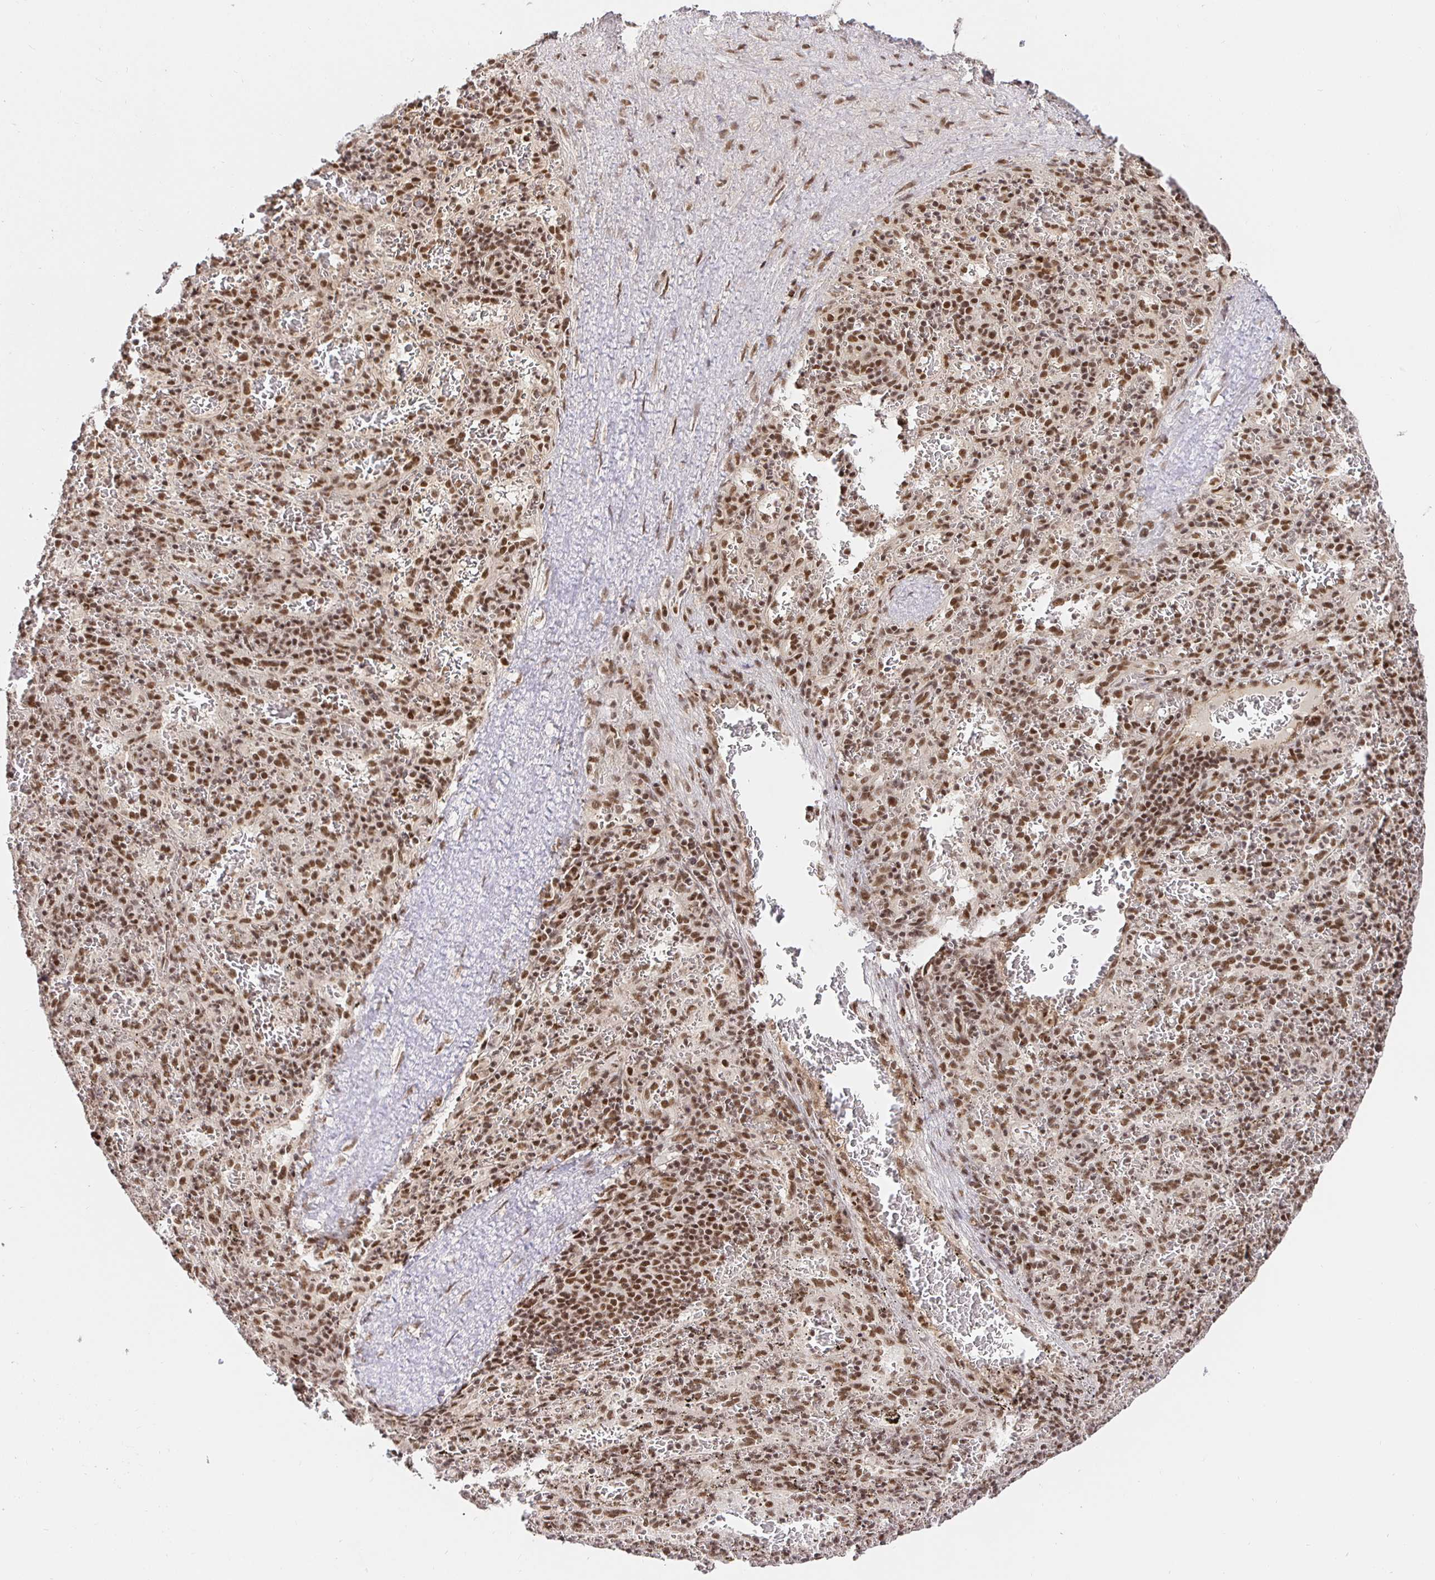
{"staining": {"intensity": "strong", "quantity": "25%-75%", "location": "nuclear"}, "tissue": "spleen", "cell_type": "Cells in red pulp", "image_type": "normal", "snomed": [{"axis": "morphology", "description": "Normal tissue, NOS"}, {"axis": "topography", "description": "Spleen"}], "caption": "Human spleen stained with a brown dye displays strong nuclear positive positivity in approximately 25%-75% of cells in red pulp.", "gene": "USF1", "patient": {"sex": "male", "age": 57}}